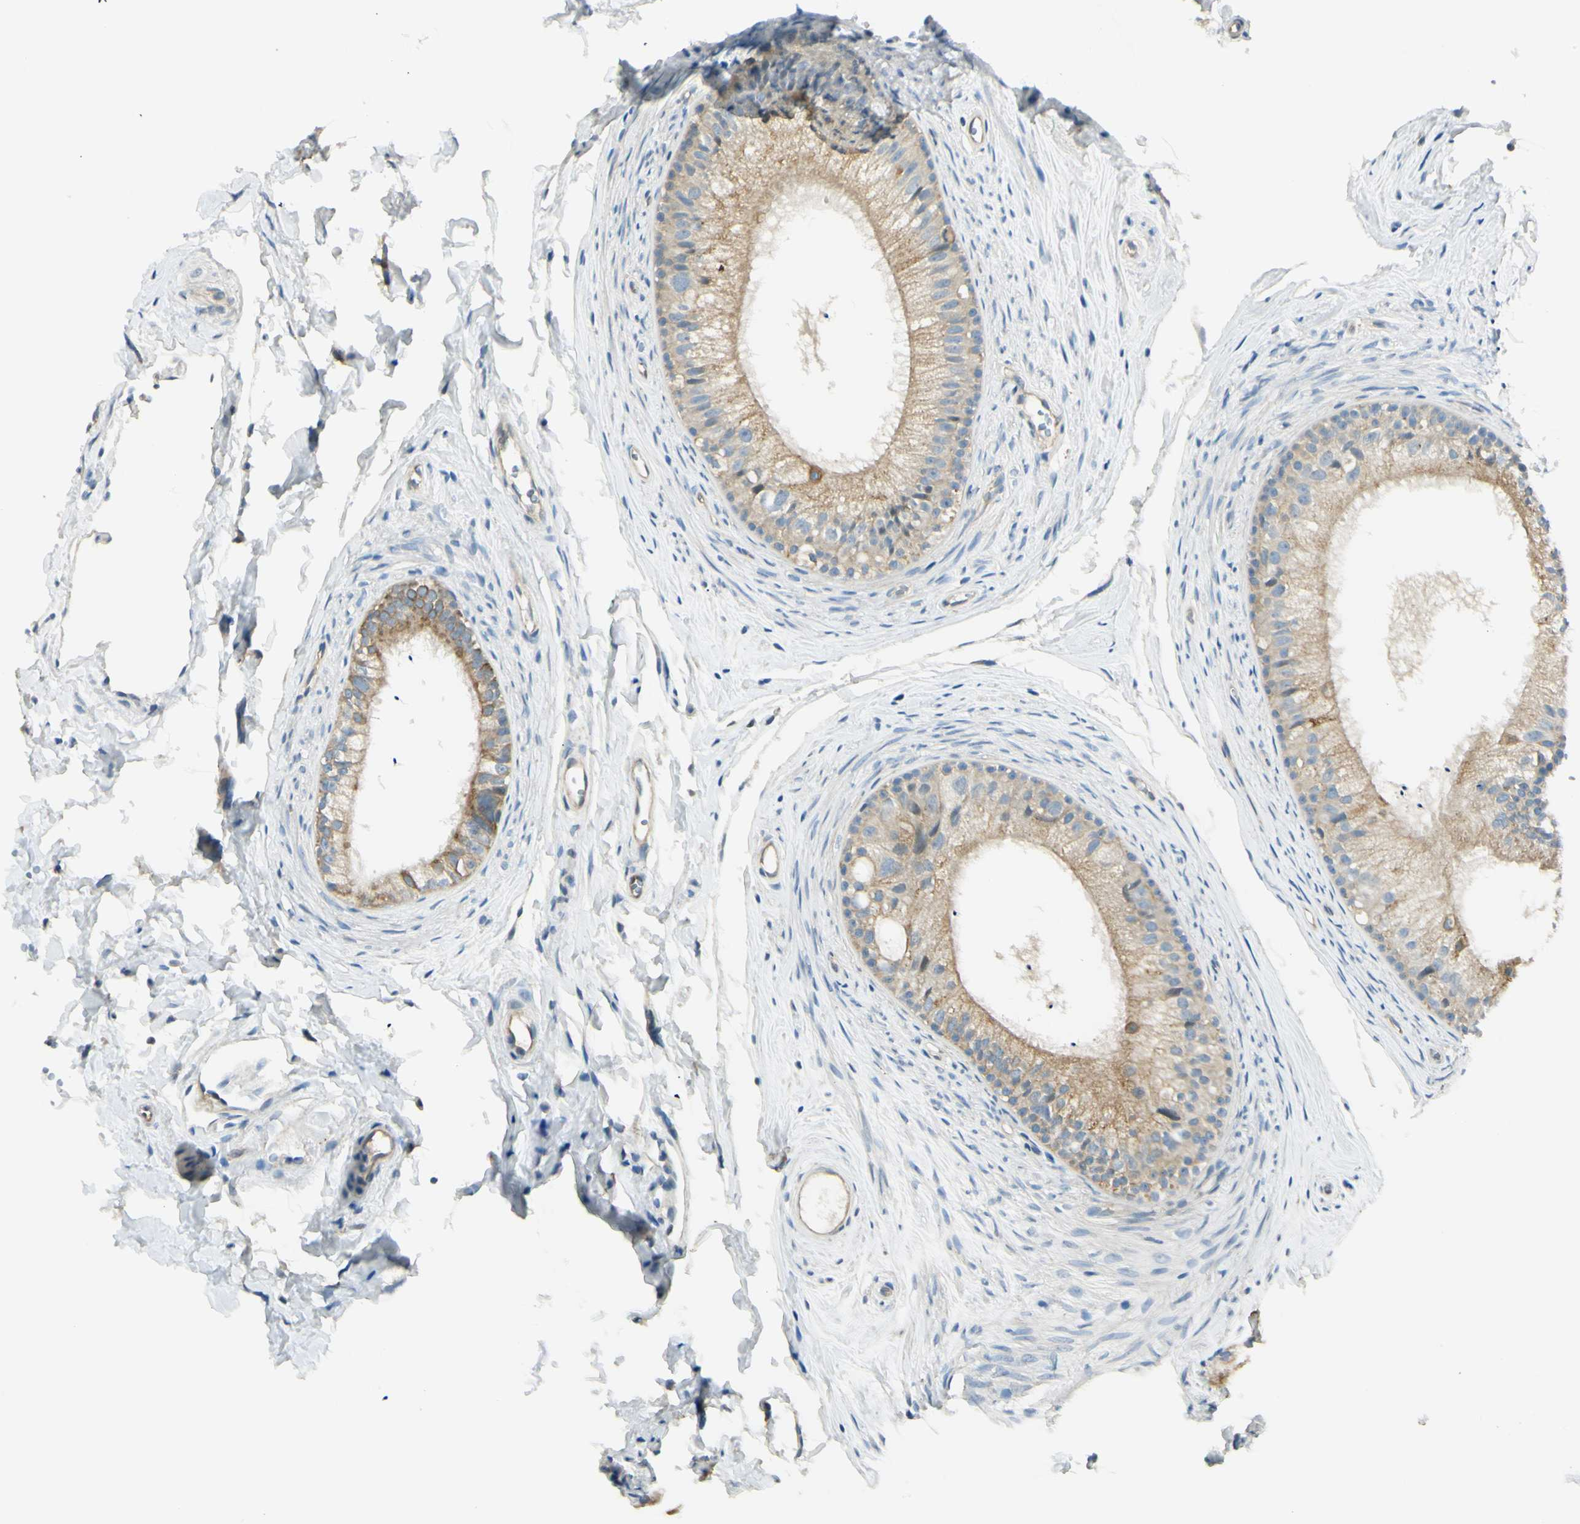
{"staining": {"intensity": "moderate", "quantity": ">75%", "location": "cytoplasmic/membranous"}, "tissue": "epididymis", "cell_type": "Glandular cells", "image_type": "normal", "snomed": [{"axis": "morphology", "description": "Normal tissue, NOS"}, {"axis": "topography", "description": "Epididymis"}], "caption": "Unremarkable epididymis demonstrates moderate cytoplasmic/membranous positivity in approximately >75% of glandular cells, visualized by immunohistochemistry. (IHC, brightfield microscopy, high magnification).", "gene": "LAMA3", "patient": {"sex": "male", "age": 56}}